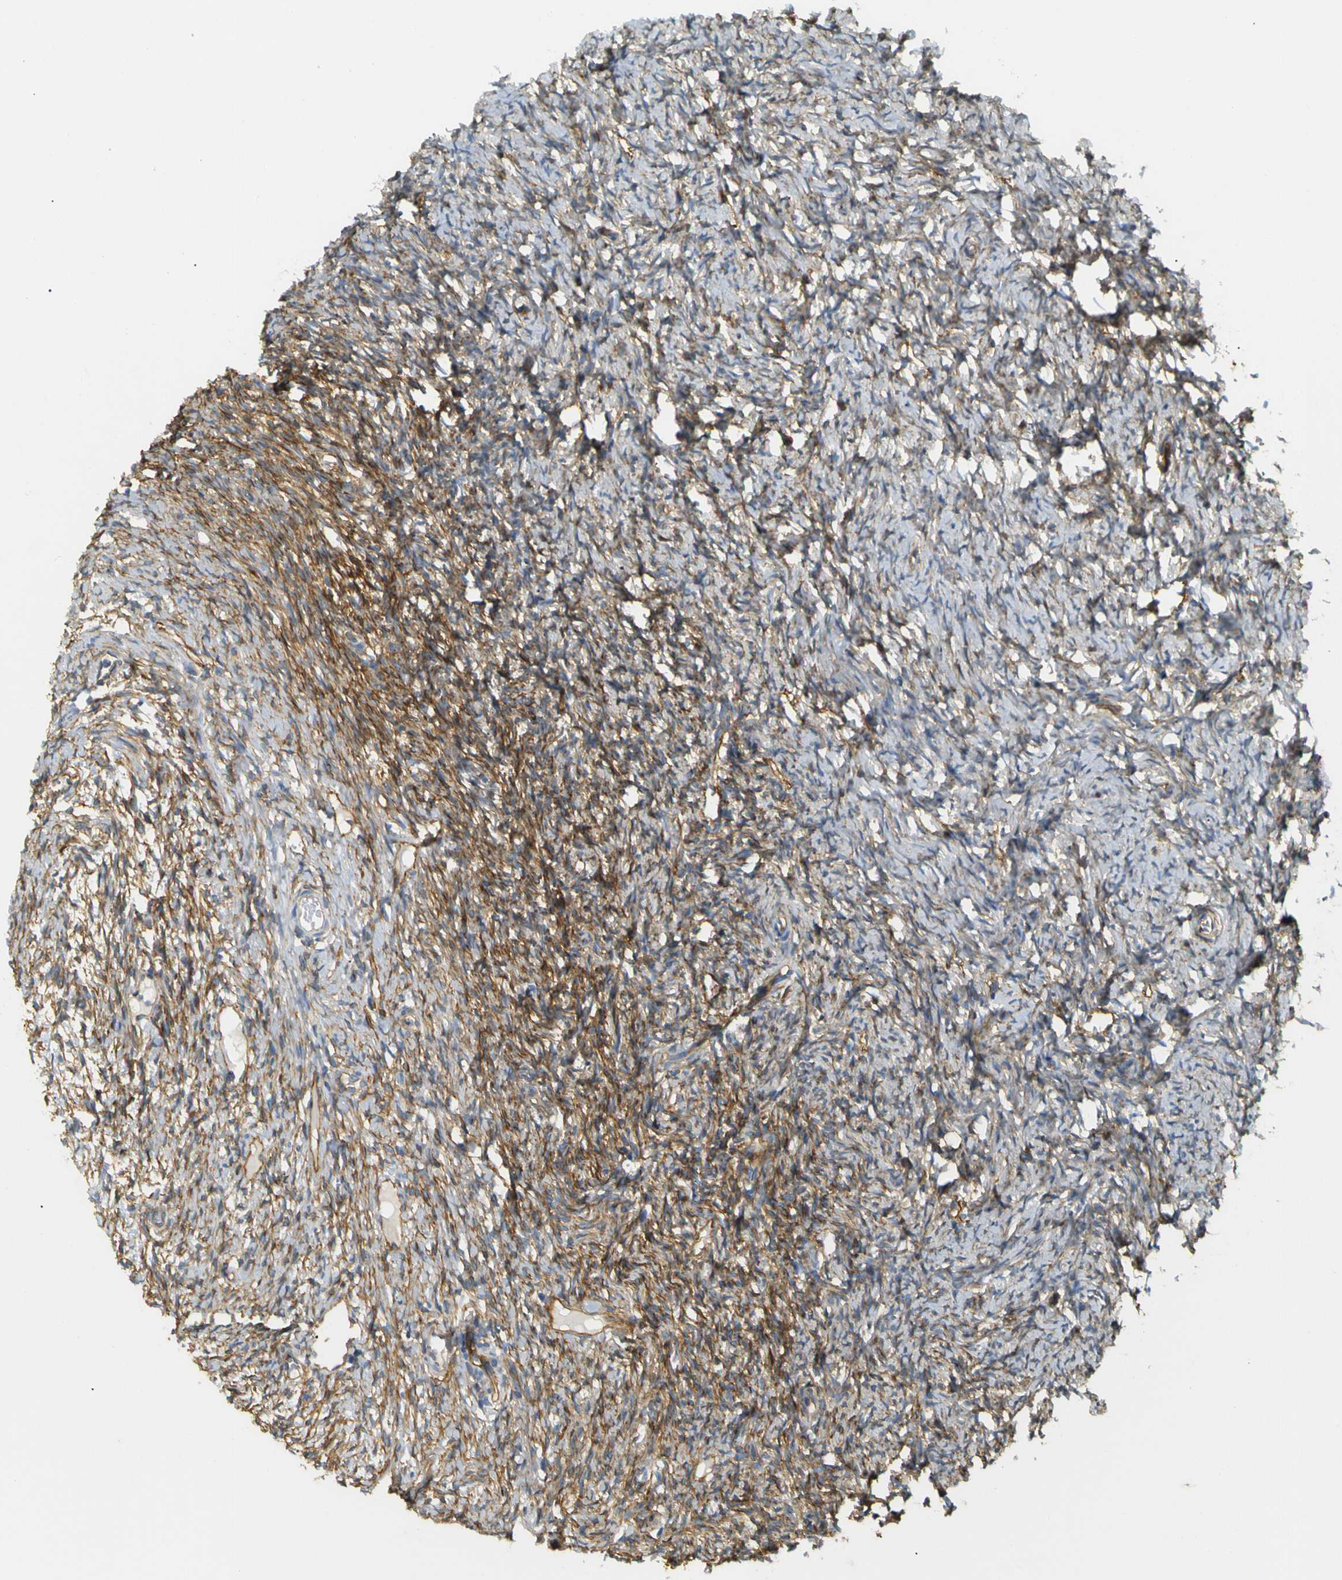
{"staining": {"intensity": "moderate", "quantity": ">75%", "location": "cytoplasmic/membranous"}, "tissue": "ovary", "cell_type": "Ovarian stroma cells", "image_type": "normal", "snomed": [{"axis": "morphology", "description": "Normal tissue, NOS"}, {"axis": "topography", "description": "Ovary"}], "caption": "Immunohistochemical staining of unremarkable ovary exhibits moderate cytoplasmic/membranous protein positivity in about >75% of ovarian stroma cells. (Brightfield microscopy of DAB IHC at high magnification).", "gene": "SPTBN1", "patient": {"sex": "female", "age": 33}}